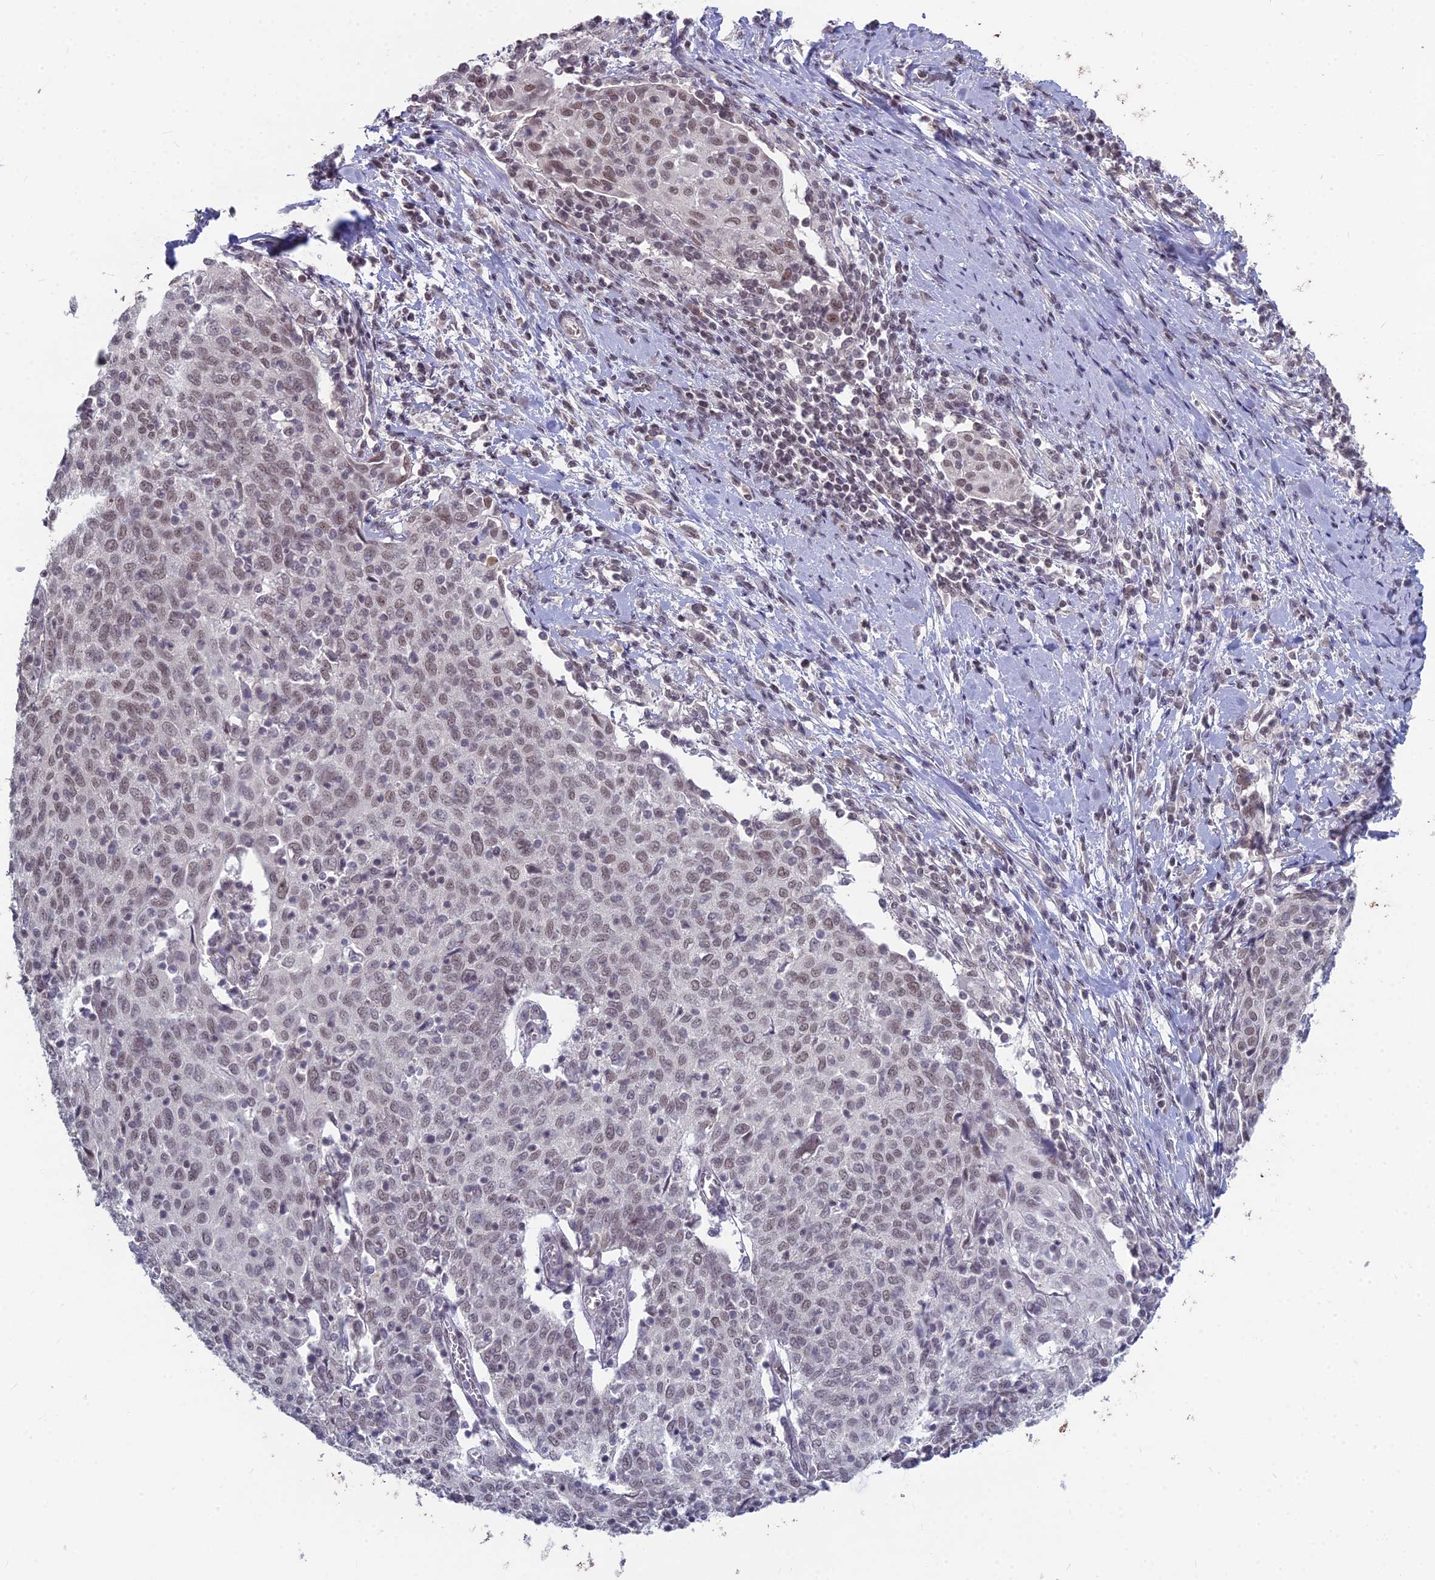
{"staining": {"intensity": "moderate", "quantity": "25%-75%", "location": "nuclear"}, "tissue": "cervical cancer", "cell_type": "Tumor cells", "image_type": "cancer", "snomed": [{"axis": "morphology", "description": "Squamous cell carcinoma, NOS"}, {"axis": "topography", "description": "Cervix"}], "caption": "Cervical cancer stained with a brown dye reveals moderate nuclear positive staining in about 25%-75% of tumor cells.", "gene": "KAT7", "patient": {"sex": "female", "age": 52}}